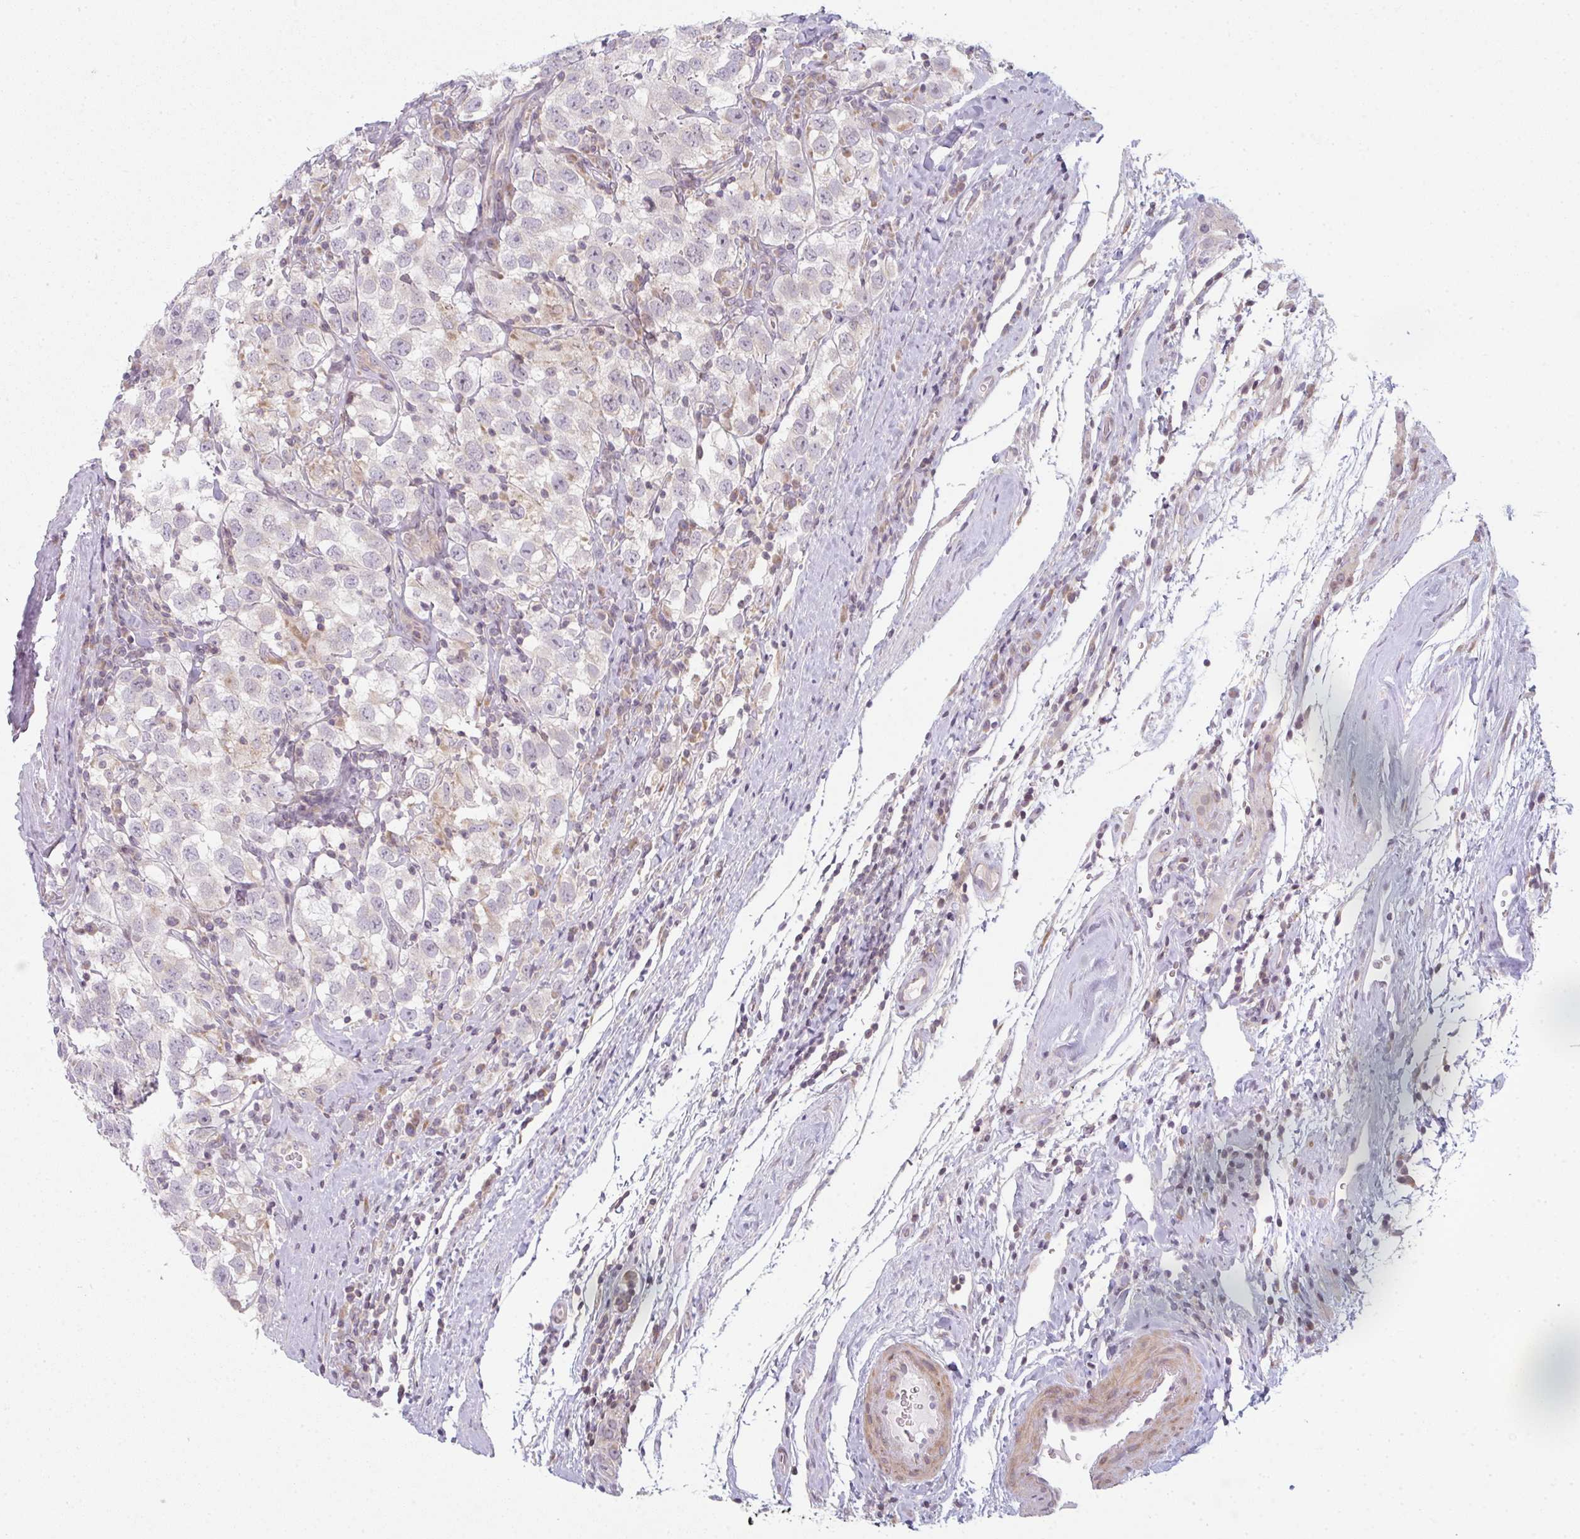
{"staining": {"intensity": "negative", "quantity": "none", "location": "none"}, "tissue": "testis cancer", "cell_type": "Tumor cells", "image_type": "cancer", "snomed": [{"axis": "morphology", "description": "Seminoma, NOS"}, {"axis": "topography", "description": "Testis"}], "caption": "High power microscopy micrograph of an immunohistochemistry (IHC) photomicrograph of testis cancer (seminoma), revealing no significant staining in tumor cells.", "gene": "TMEM237", "patient": {"sex": "male", "age": 41}}